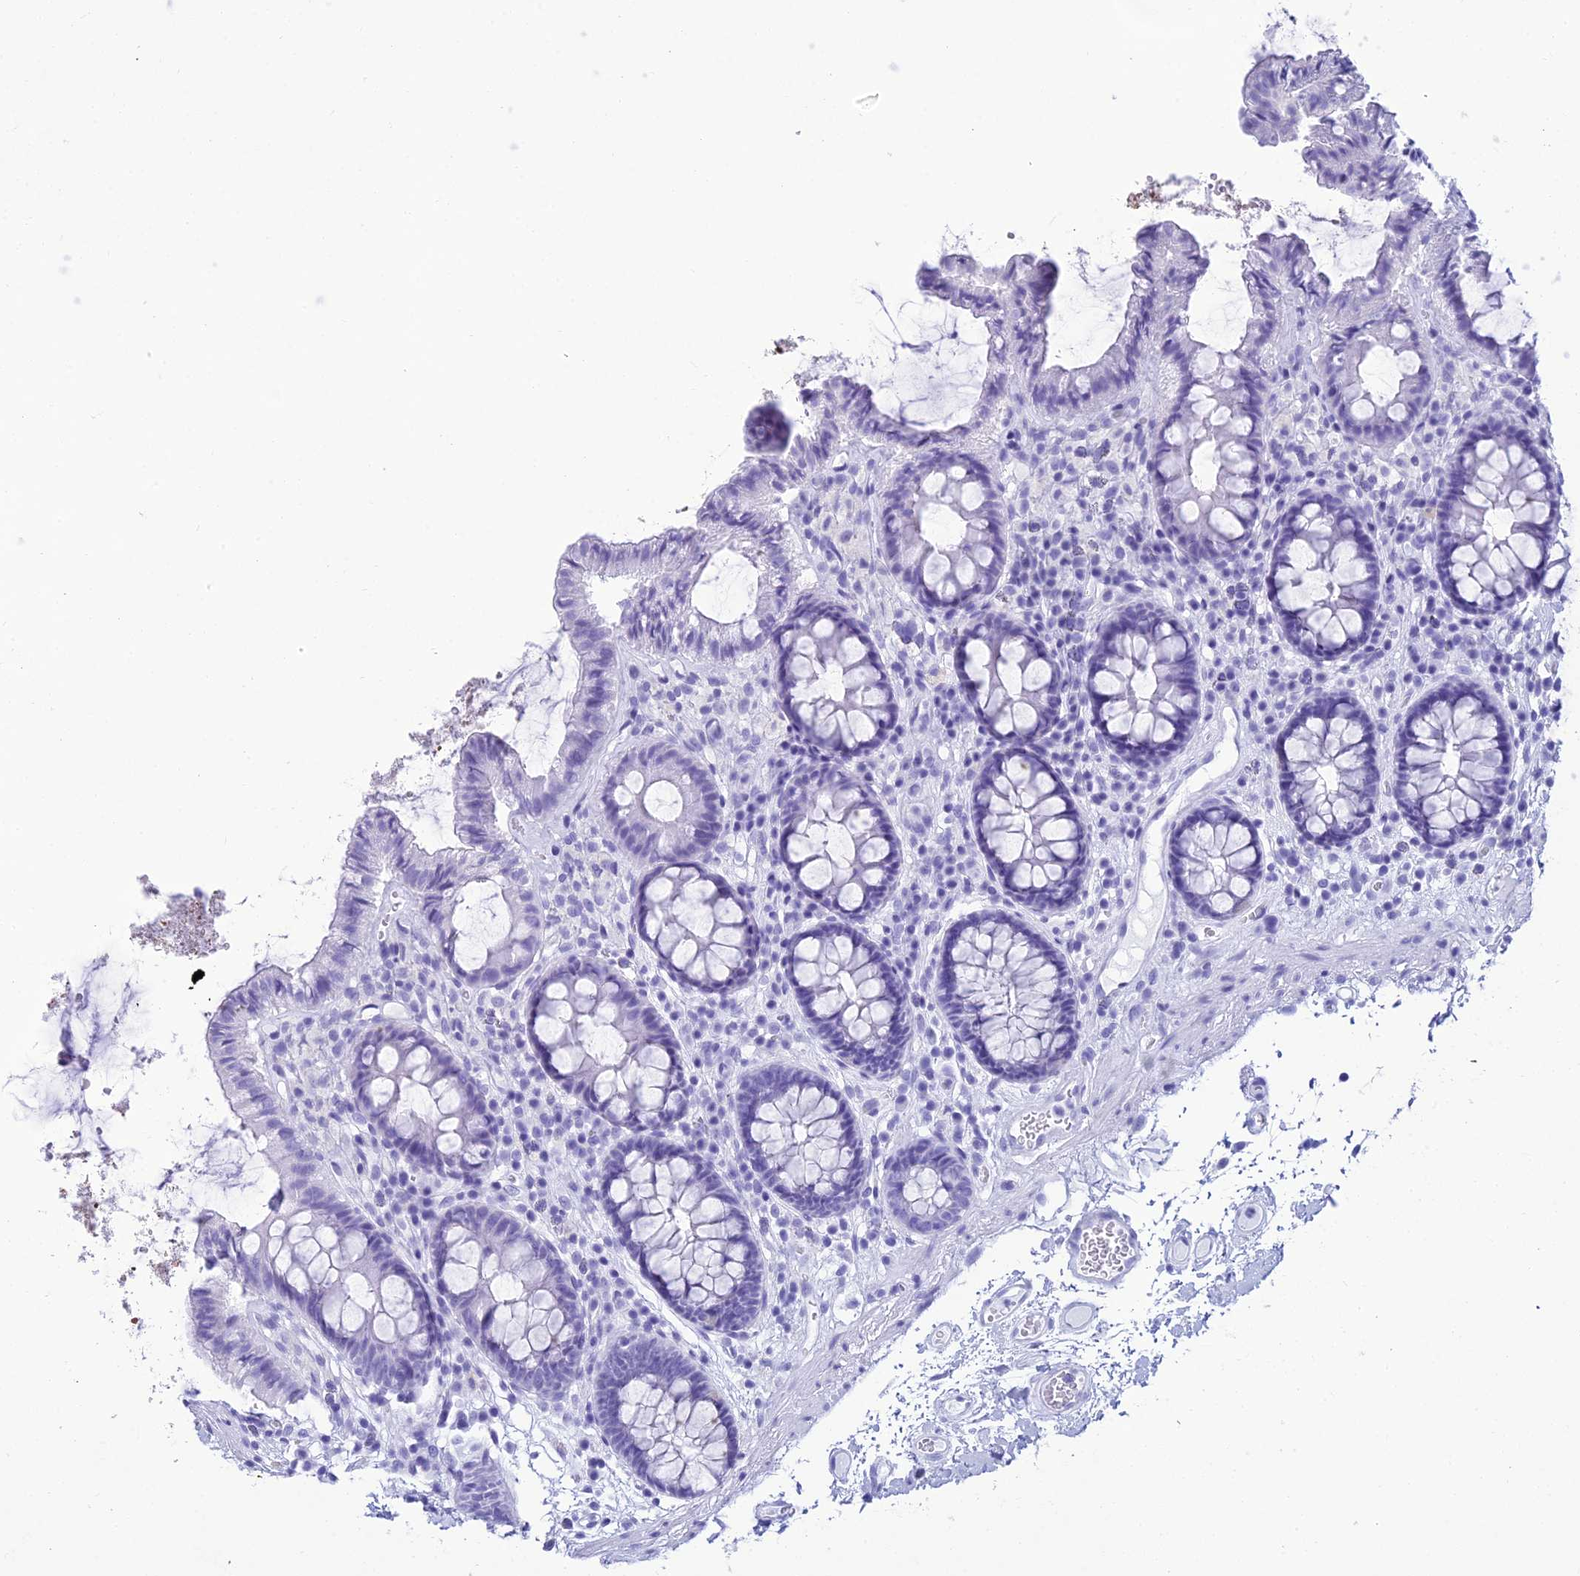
{"staining": {"intensity": "negative", "quantity": "none", "location": "none"}, "tissue": "colon", "cell_type": "Endothelial cells", "image_type": "normal", "snomed": [{"axis": "morphology", "description": "Normal tissue, NOS"}, {"axis": "topography", "description": "Colon"}], "caption": "IHC image of benign colon: human colon stained with DAB exhibits no significant protein expression in endothelial cells.", "gene": "ZNF442", "patient": {"sex": "male", "age": 84}}